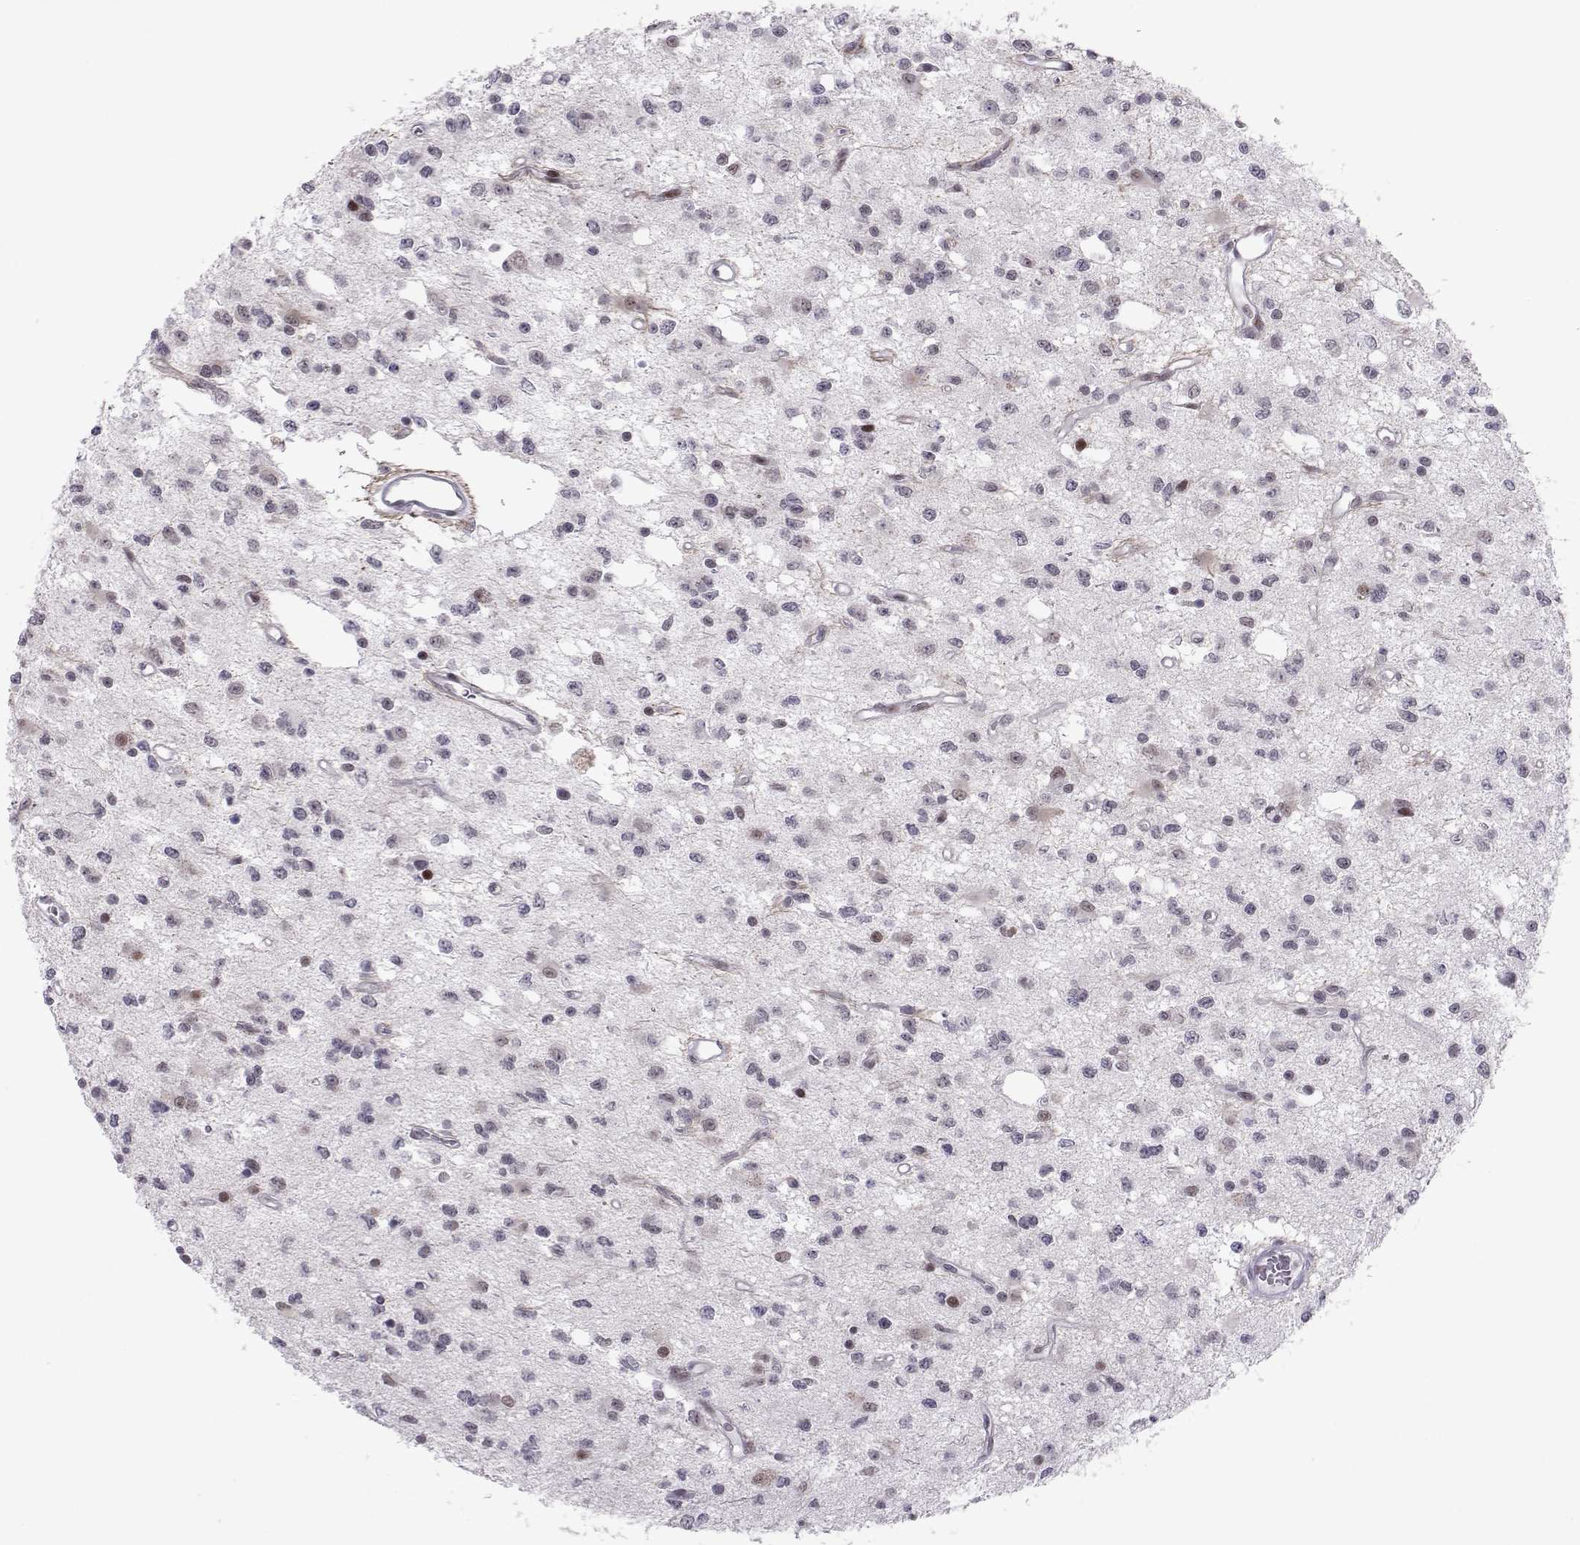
{"staining": {"intensity": "negative", "quantity": "none", "location": "none"}, "tissue": "glioma", "cell_type": "Tumor cells", "image_type": "cancer", "snomed": [{"axis": "morphology", "description": "Glioma, malignant, Low grade"}, {"axis": "topography", "description": "Brain"}], "caption": "Immunohistochemistry (IHC) of glioma exhibits no positivity in tumor cells.", "gene": "SIX6", "patient": {"sex": "female", "age": 45}}